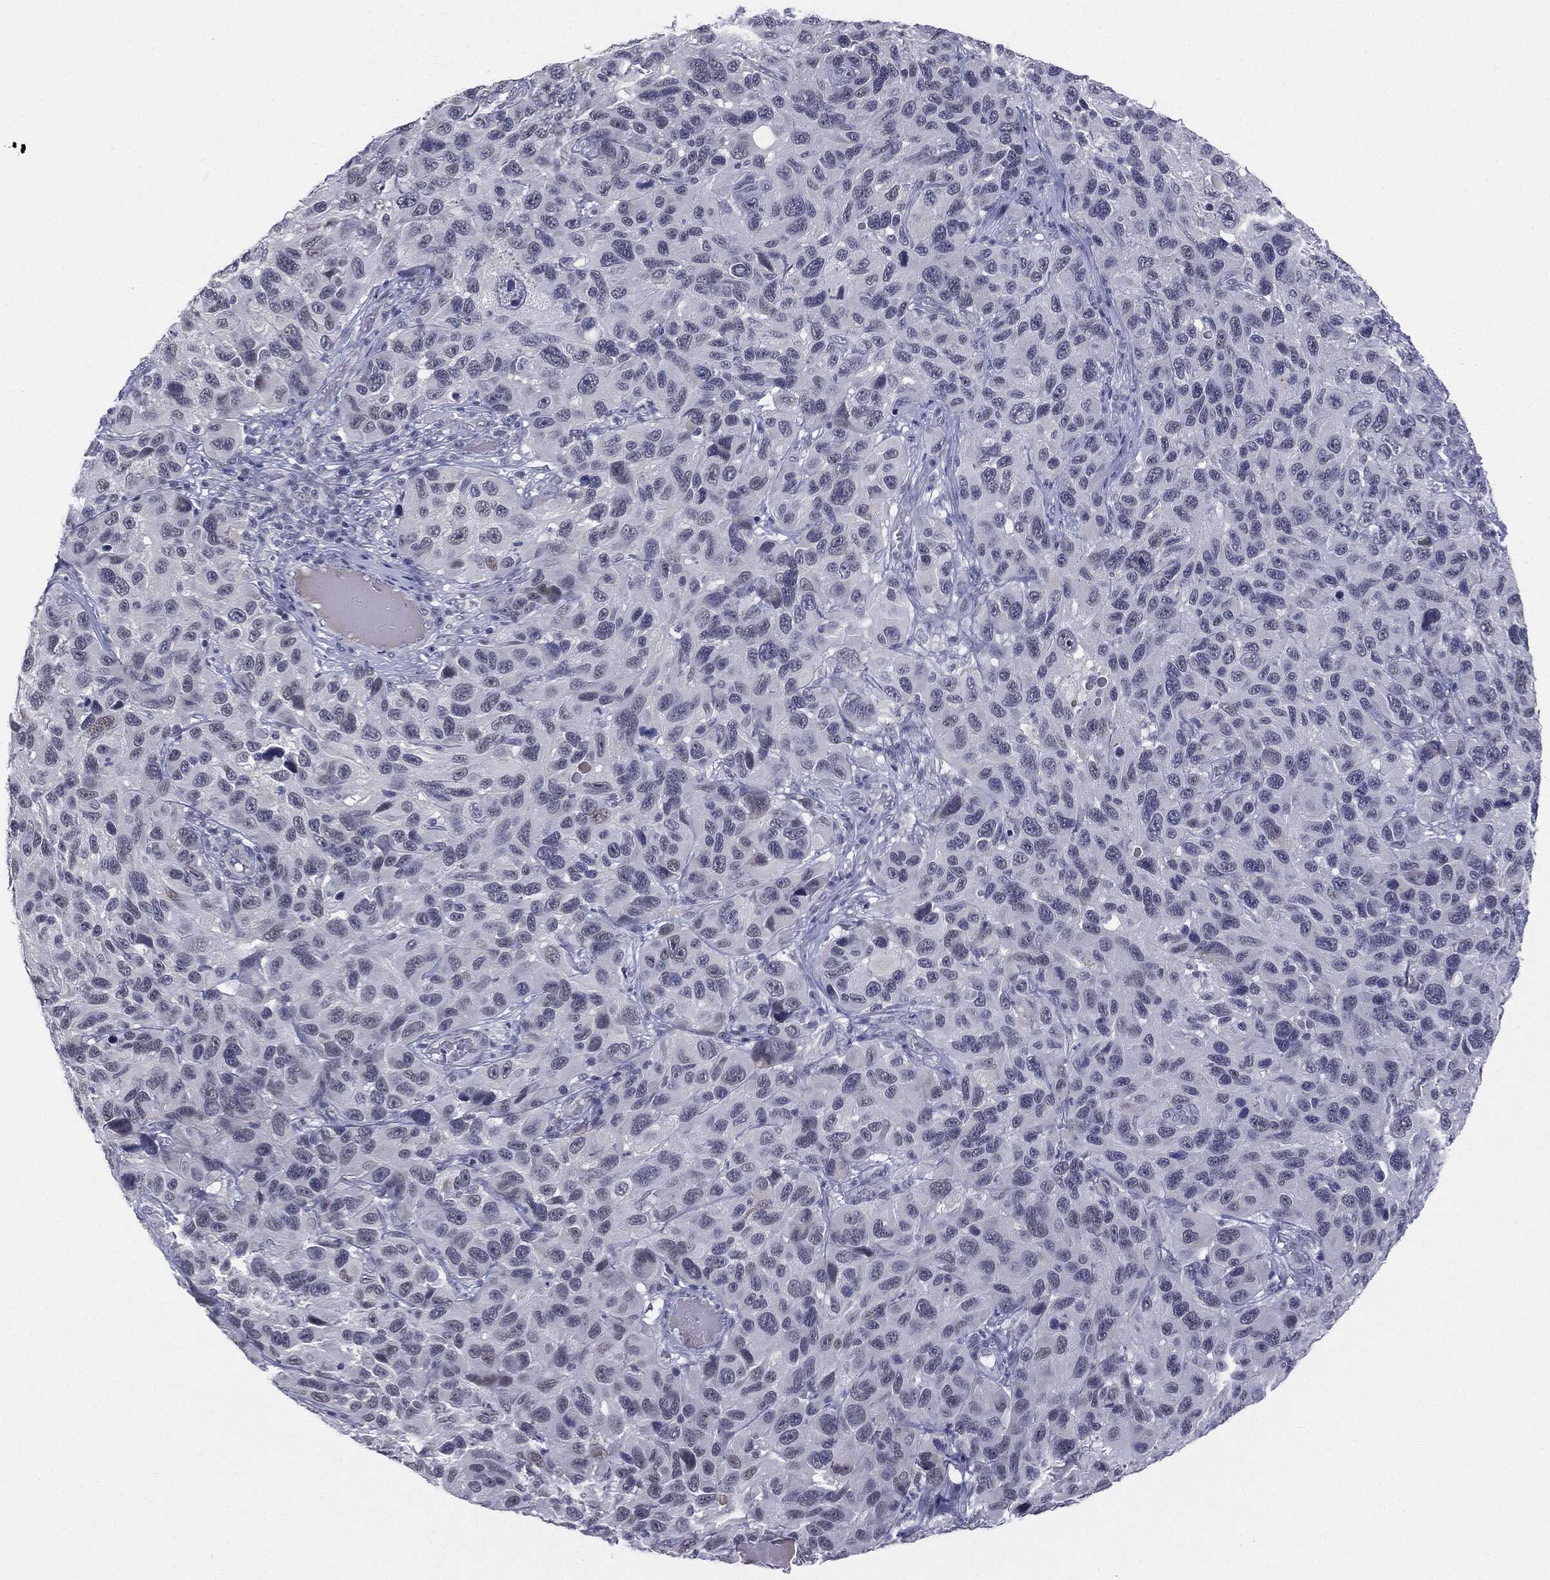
{"staining": {"intensity": "negative", "quantity": "none", "location": "none"}, "tissue": "melanoma", "cell_type": "Tumor cells", "image_type": "cancer", "snomed": [{"axis": "morphology", "description": "Malignant melanoma, NOS"}, {"axis": "topography", "description": "Skin"}], "caption": "There is no significant staining in tumor cells of melanoma.", "gene": "SLC5A5", "patient": {"sex": "male", "age": 53}}